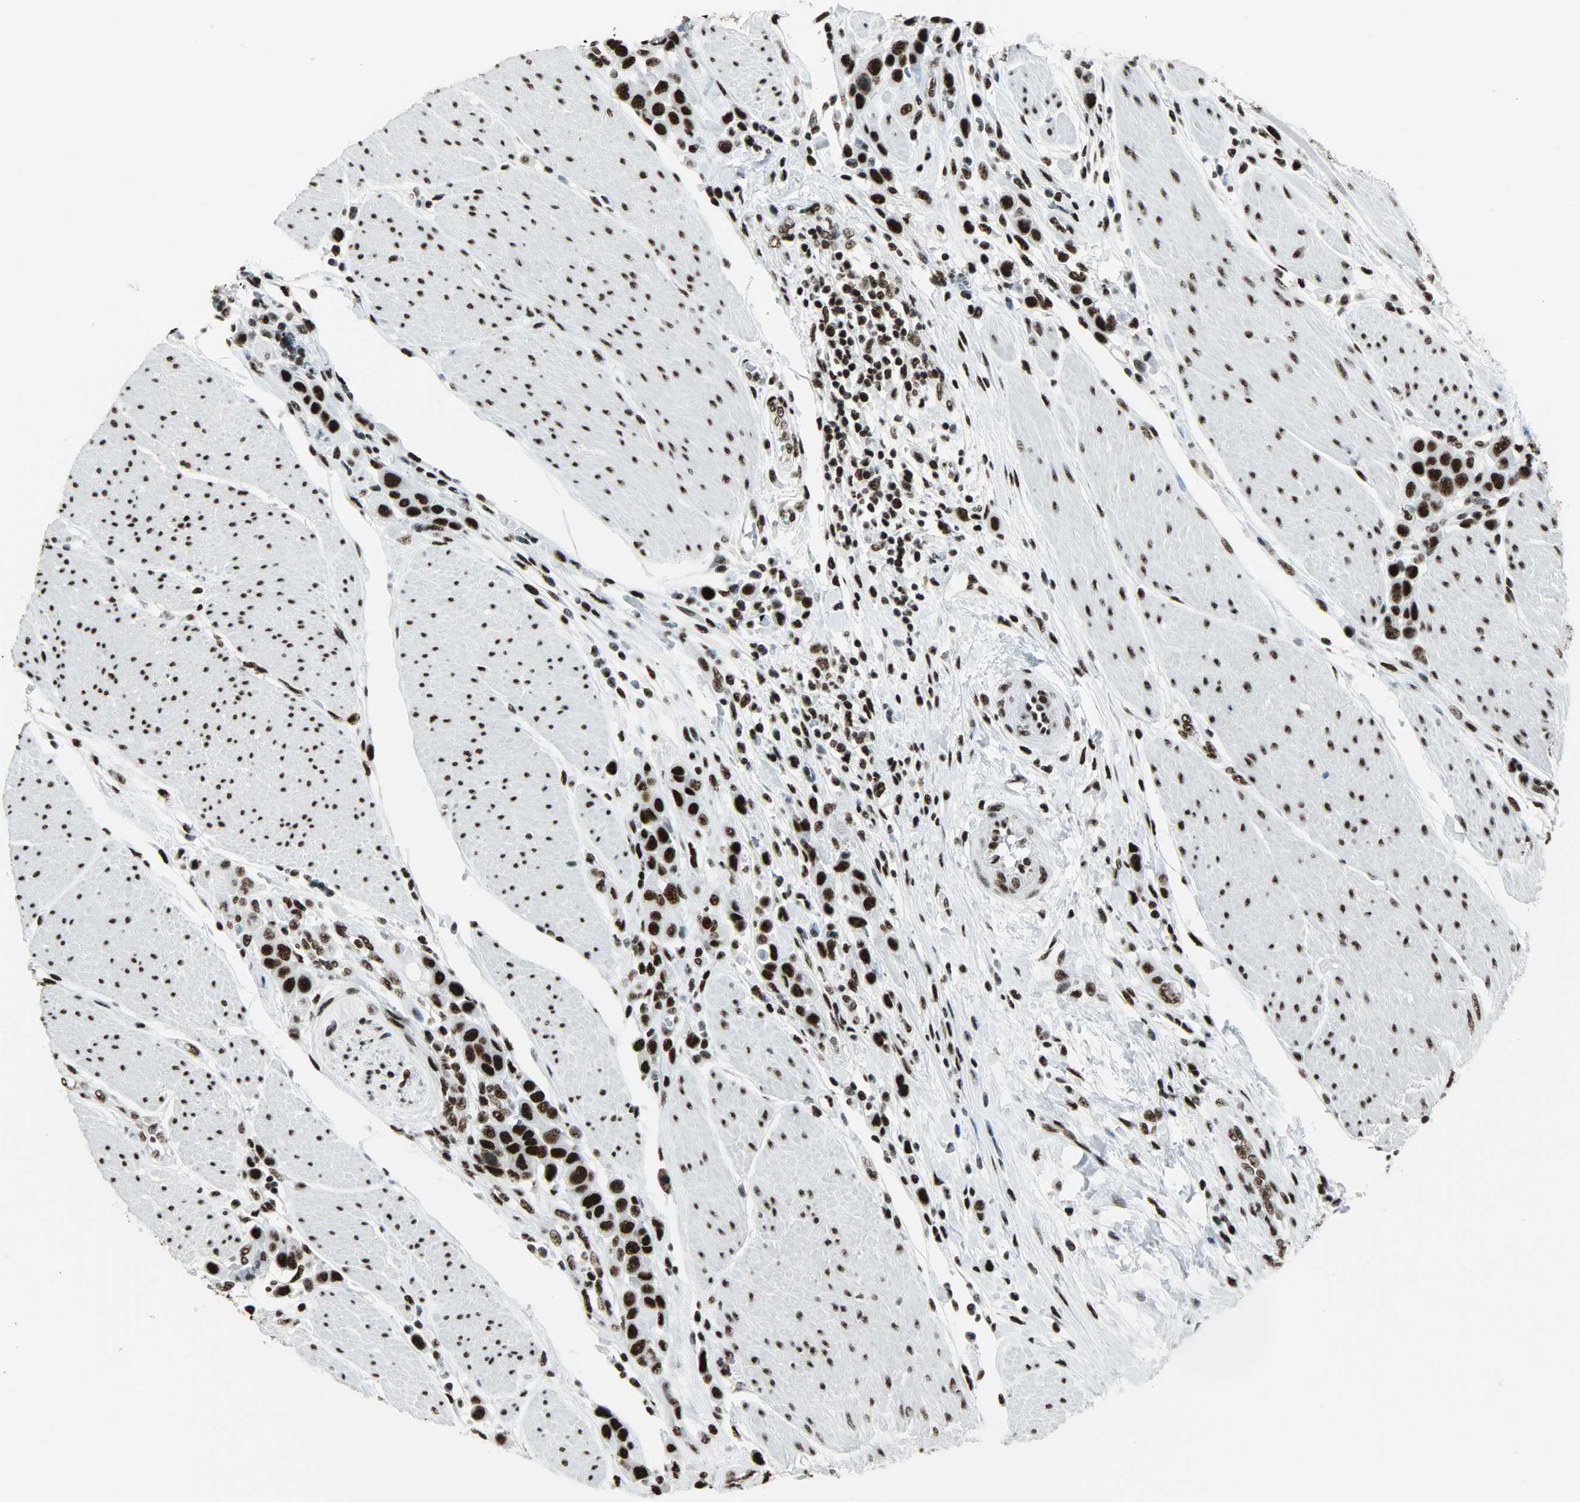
{"staining": {"intensity": "strong", "quantity": ">75%", "location": "nuclear"}, "tissue": "urothelial cancer", "cell_type": "Tumor cells", "image_type": "cancer", "snomed": [{"axis": "morphology", "description": "Urothelial carcinoma, High grade"}, {"axis": "topography", "description": "Urinary bladder"}], "caption": "Tumor cells demonstrate strong nuclear expression in approximately >75% of cells in urothelial cancer. (DAB (3,3'-diaminobenzidine) IHC with brightfield microscopy, high magnification).", "gene": "SNRPA", "patient": {"sex": "male", "age": 50}}